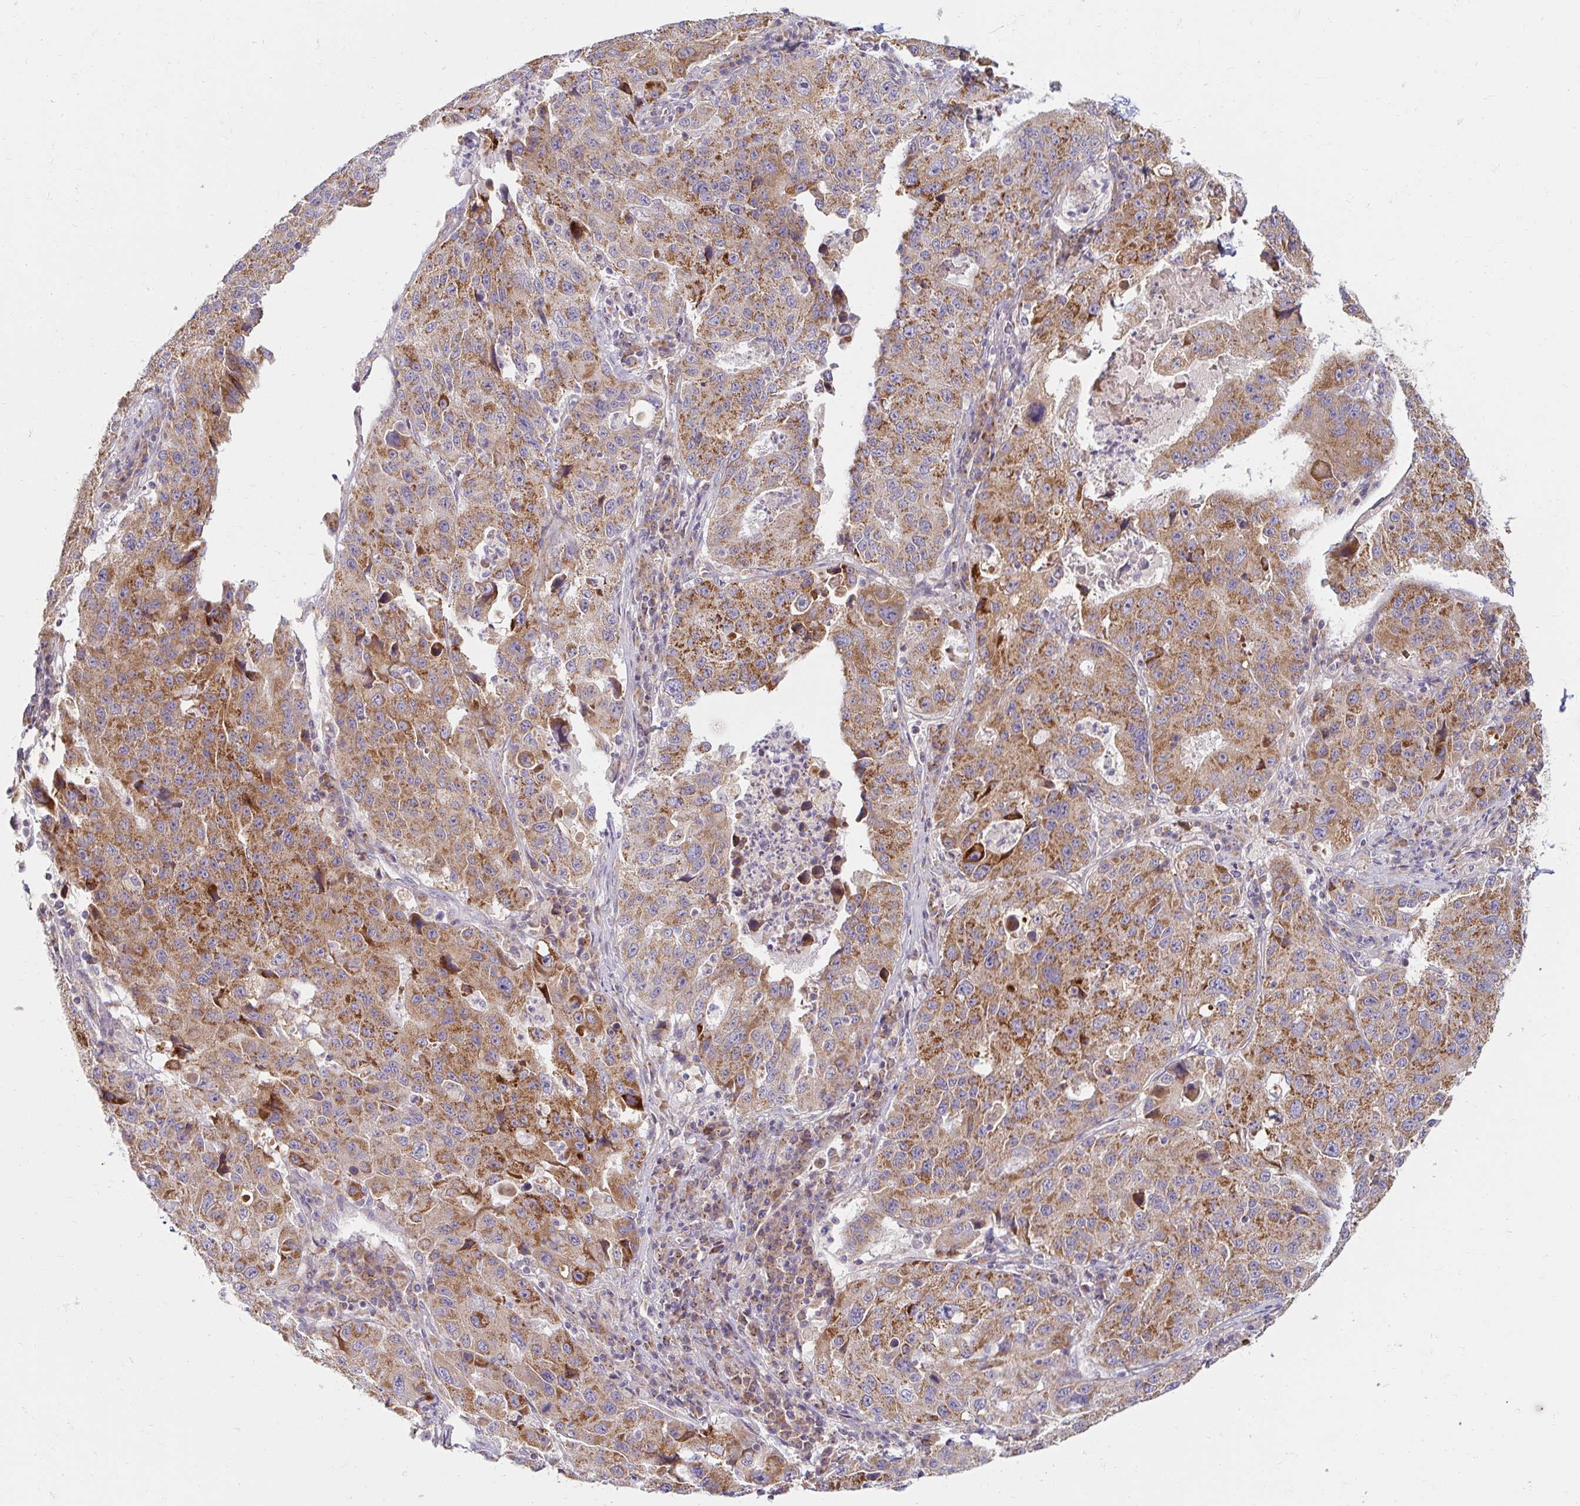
{"staining": {"intensity": "moderate", "quantity": ">75%", "location": "cytoplasmic/membranous"}, "tissue": "stomach cancer", "cell_type": "Tumor cells", "image_type": "cancer", "snomed": [{"axis": "morphology", "description": "Adenocarcinoma, NOS"}, {"axis": "topography", "description": "Stomach"}], "caption": "Human stomach adenocarcinoma stained with a brown dye shows moderate cytoplasmic/membranous positive expression in about >75% of tumor cells.", "gene": "SKP2", "patient": {"sex": "male", "age": 71}}